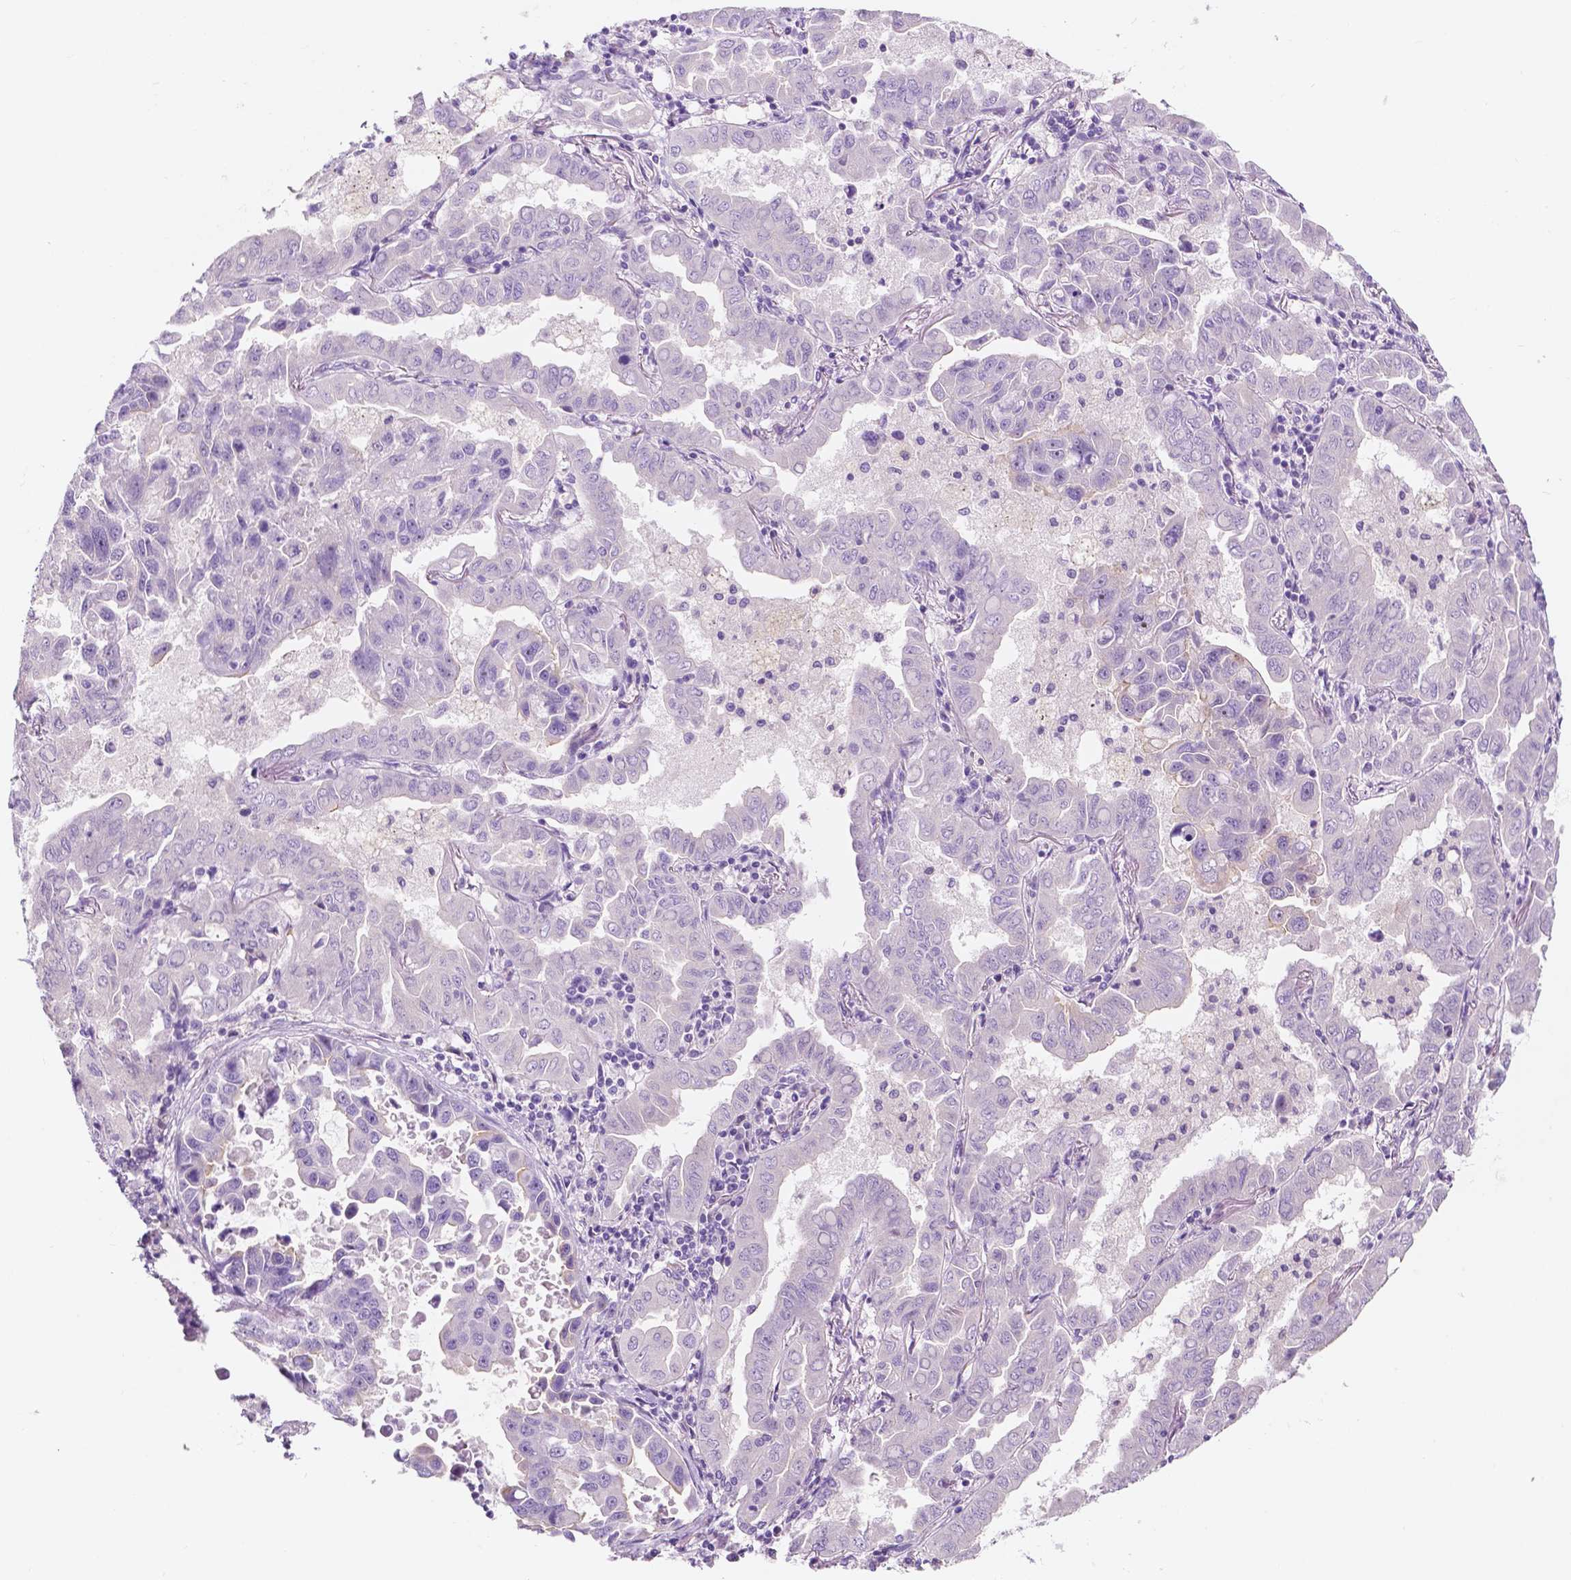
{"staining": {"intensity": "negative", "quantity": "none", "location": "none"}, "tissue": "lung cancer", "cell_type": "Tumor cells", "image_type": "cancer", "snomed": [{"axis": "morphology", "description": "Adenocarcinoma, NOS"}, {"axis": "topography", "description": "Lung"}], "caption": "Immunohistochemical staining of human adenocarcinoma (lung) reveals no significant staining in tumor cells.", "gene": "SIRT2", "patient": {"sex": "male", "age": 64}}